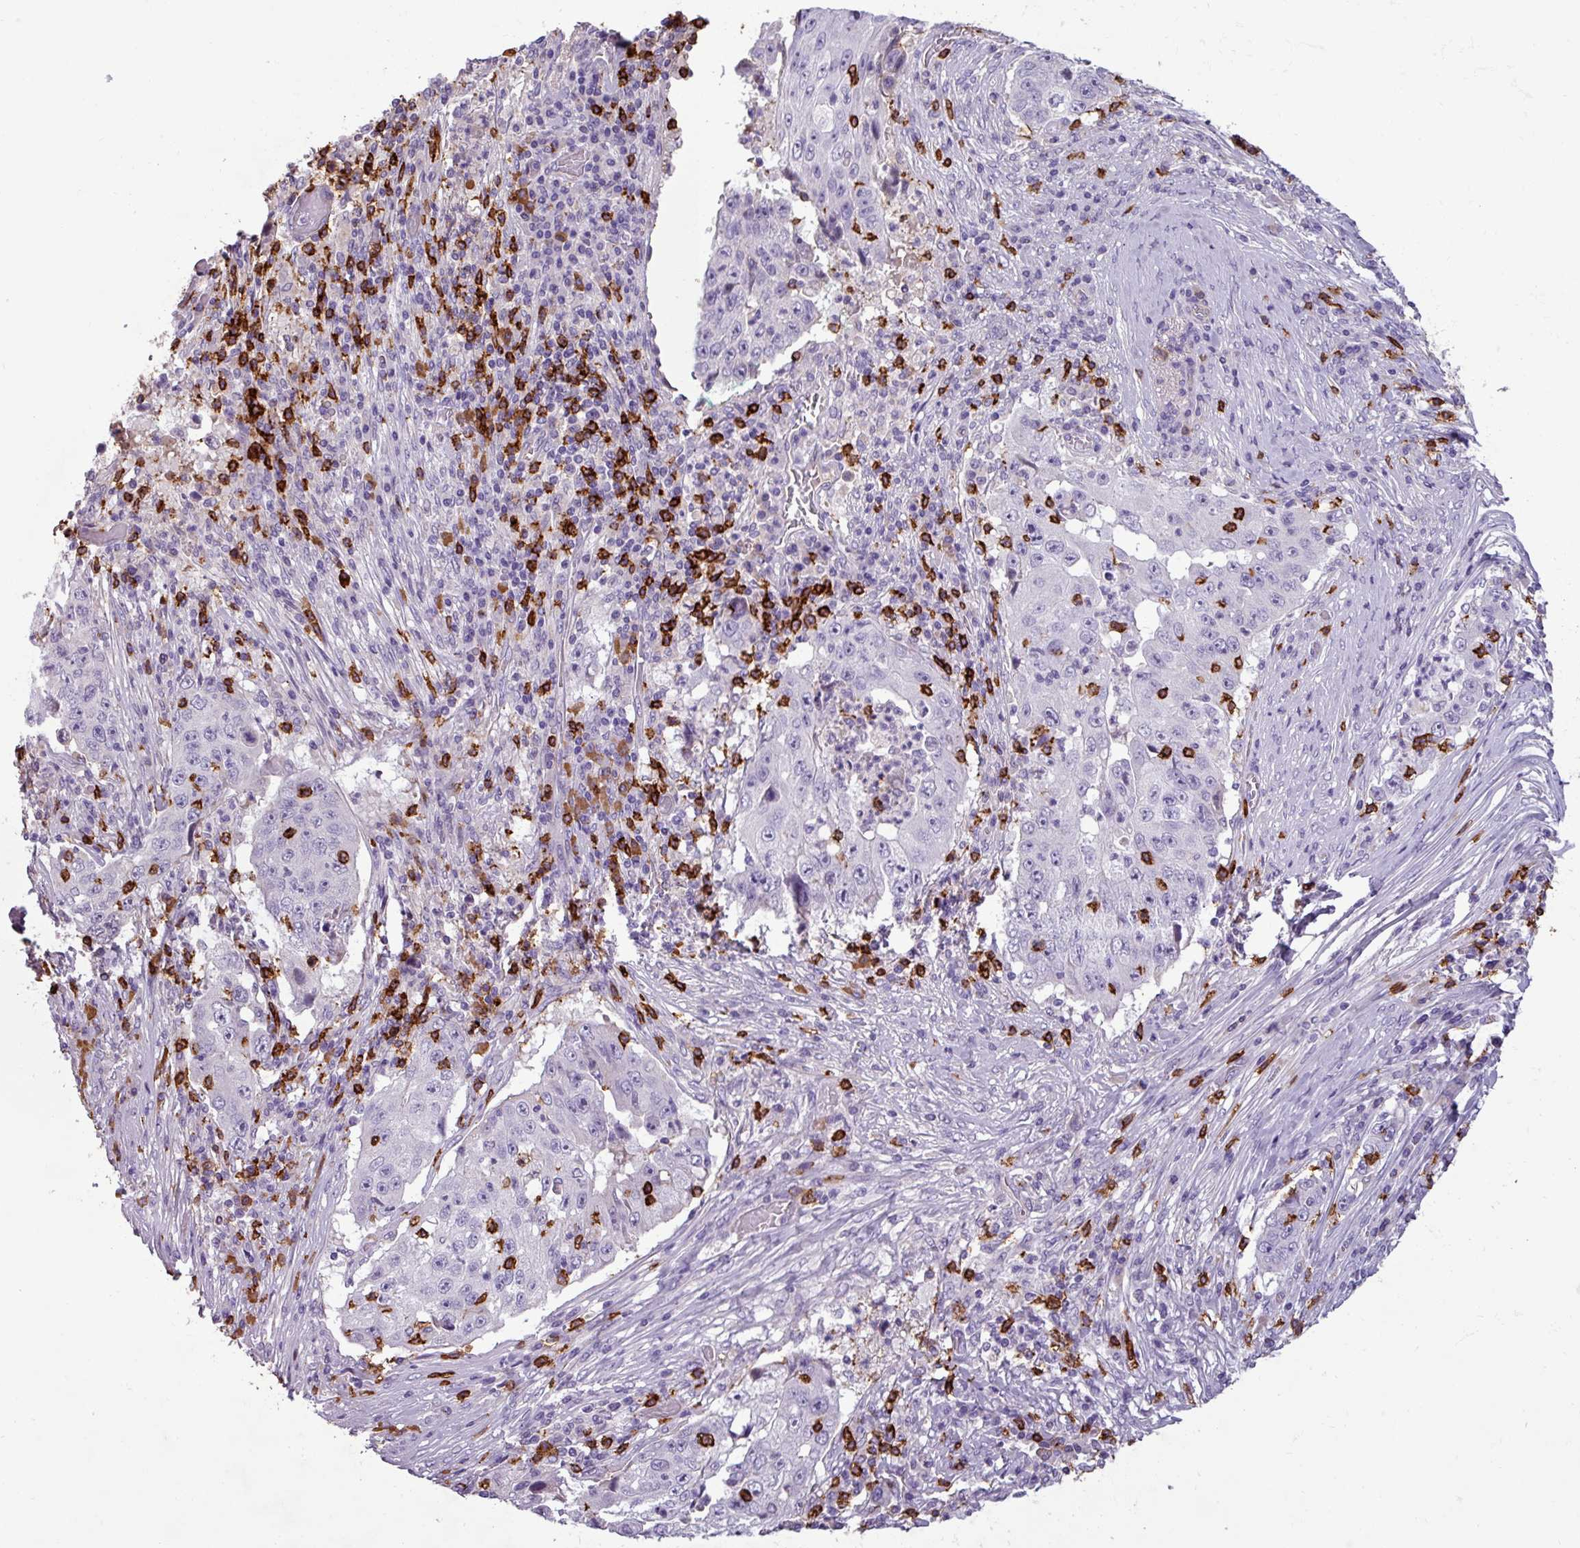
{"staining": {"intensity": "negative", "quantity": "none", "location": "none"}, "tissue": "lung cancer", "cell_type": "Tumor cells", "image_type": "cancer", "snomed": [{"axis": "morphology", "description": "Squamous cell carcinoma, NOS"}, {"axis": "topography", "description": "Lung"}], "caption": "This is an immunohistochemistry micrograph of lung squamous cell carcinoma. There is no staining in tumor cells.", "gene": "CD8A", "patient": {"sex": "male", "age": 64}}